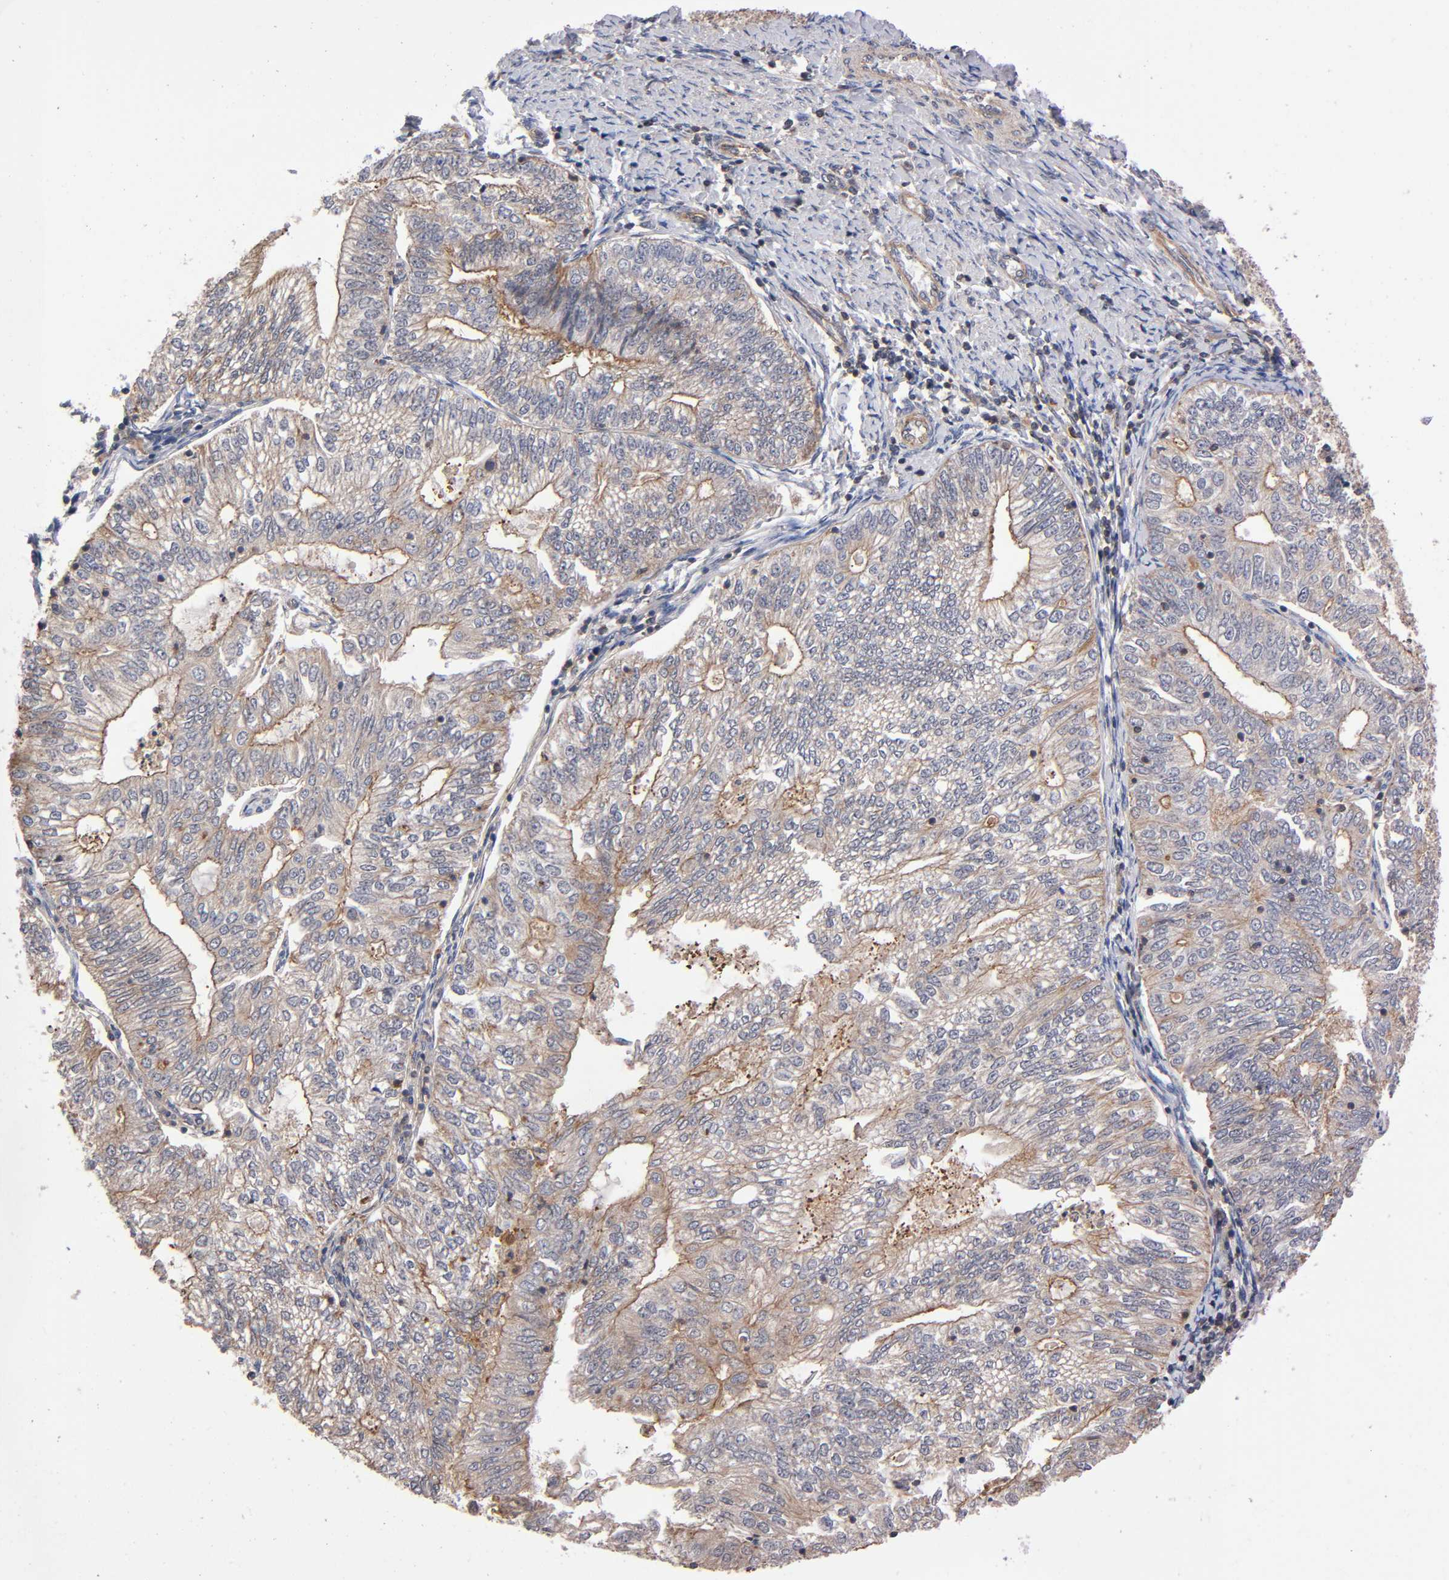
{"staining": {"intensity": "weak", "quantity": ">75%", "location": "cytoplasmic/membranous"}, "tissue": "endometrial cancer", "cell_type": "Tumor cells", "image_type": "cancer", "snomed": [{"axis": "morphology", "description": "Adenocarcinoma, NOS"}, {"axis": "topography", "description": "Endometrium"}], "caption": "Protein expression analysis of endometrial cancer (adenocarcinoma) reveals weak cytoplasmic/membranous expression in approximately >75% of tumor cells. The protein of interest is stained brown, and the nuclei are stained in blue (DAB IHC with brightfield microscopy, high magnification).", "gene": "LAMTOR2", "patient": {"sex": "female", "age": 69}}